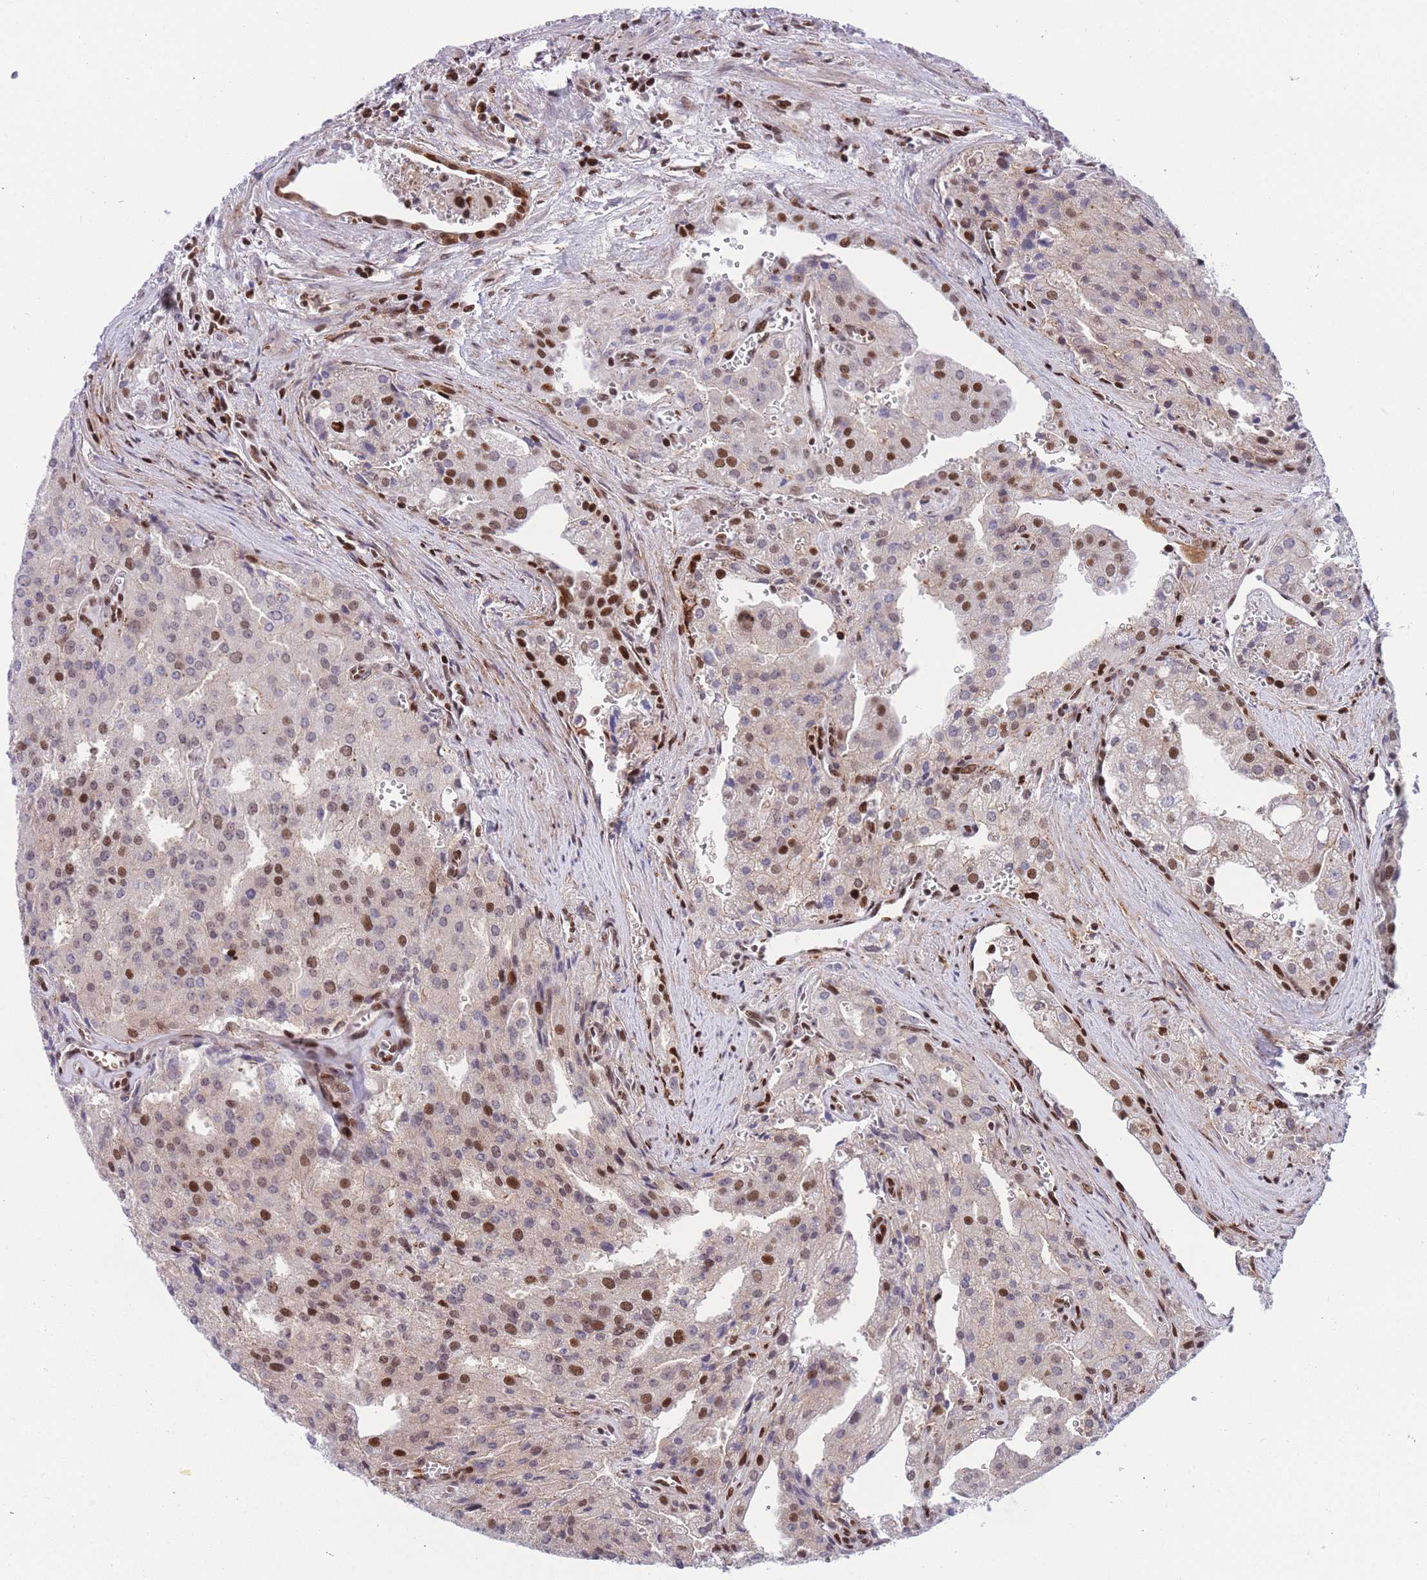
{"staining": {"intensity": "strong", "quantity": "25%-75%", "location": "nuclear"}, "tissue": "prostate cancer", "cell_type": "Tumor cells", "image_type": "cancer", "snomed": [{"axis": "morphology", "description": "Adenocarcinoma, High grade"}, {"axis": "topography", "description": "Prostate"}], "caption": "A histopathology image showing strong nuclear expression in about 25%-75% of tumor cells in prostate cancer, as visualized by brown immunohistochemical staining.", "gene": "DNAJC3", "patient": {"sex": "male", "age": 68}}